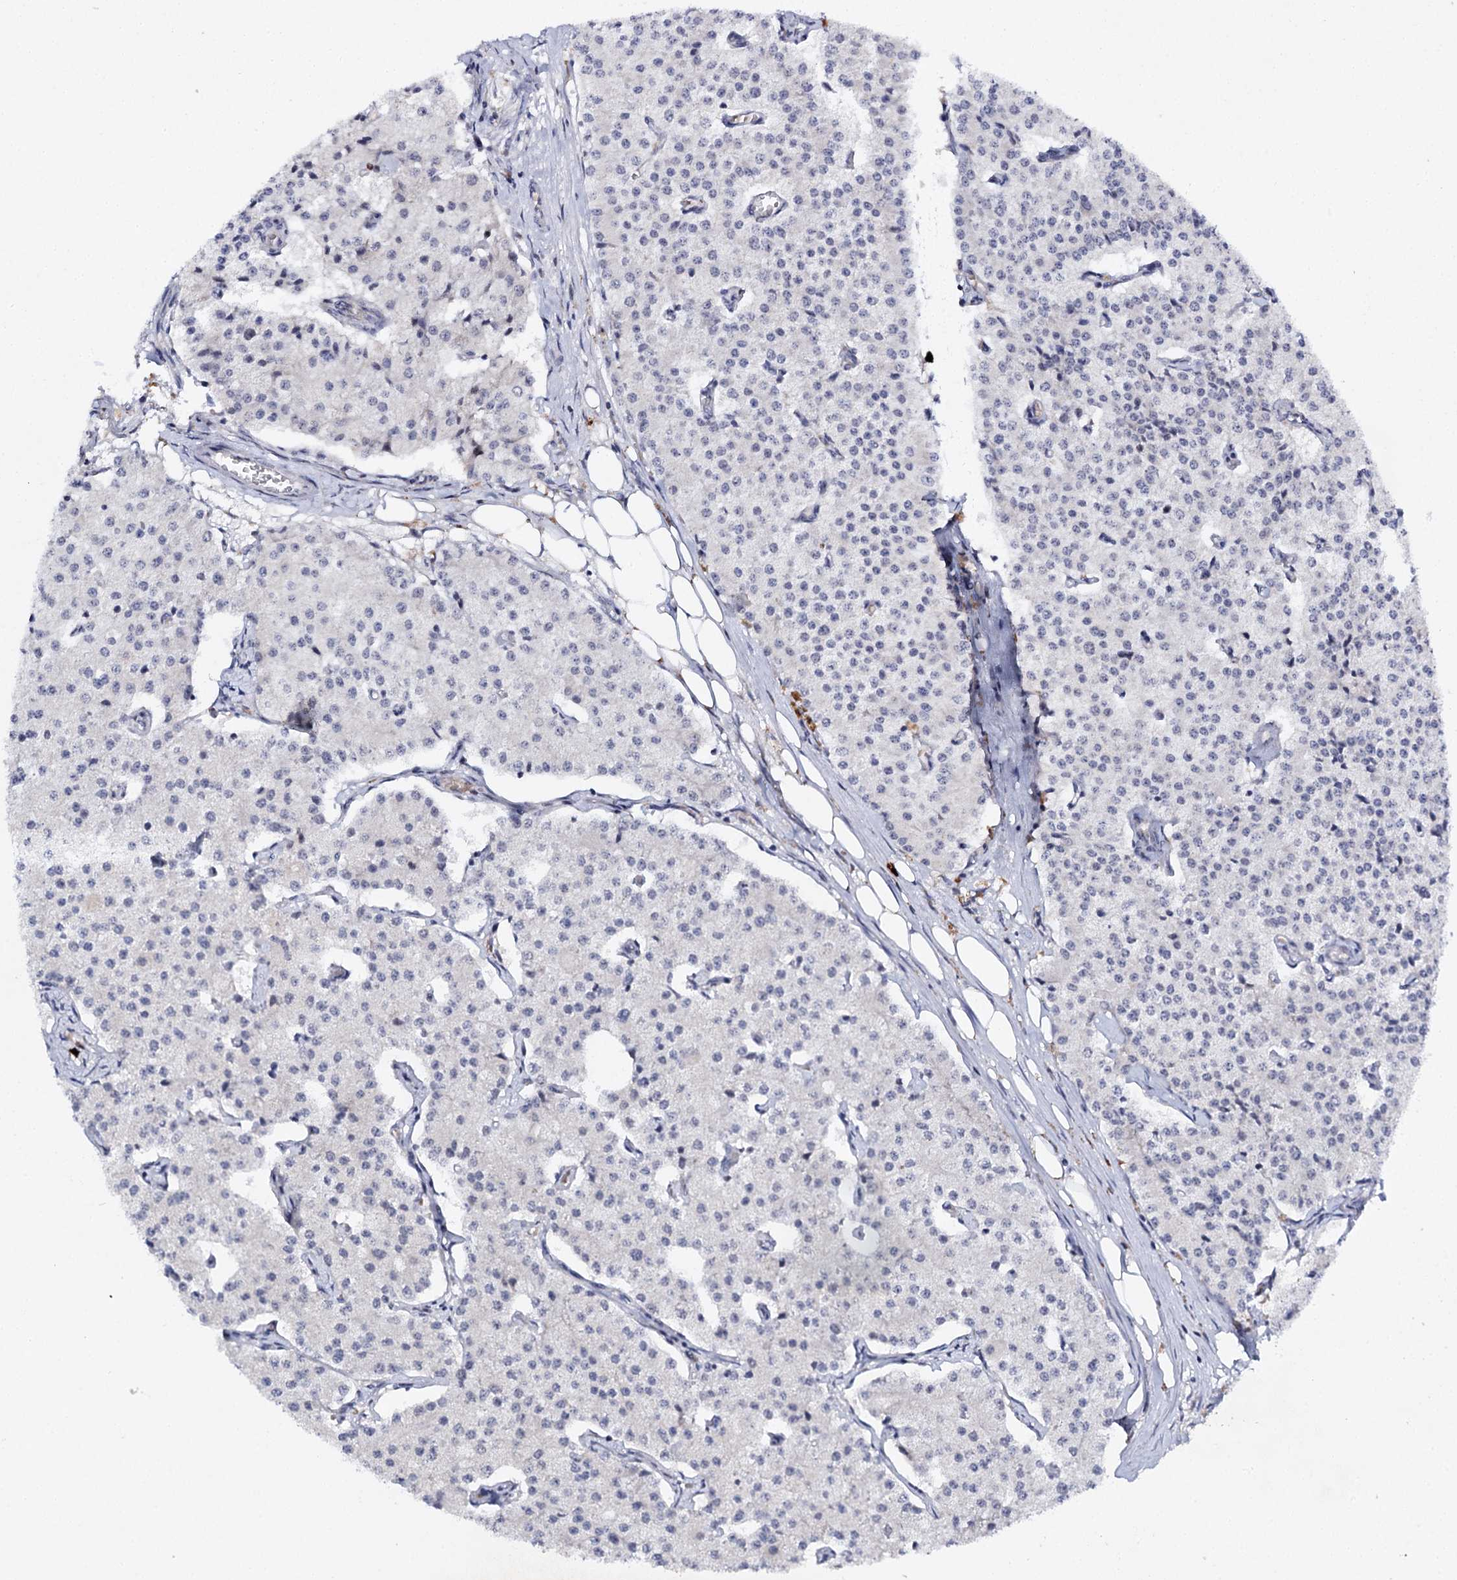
{"staining": {"intensity": "negative", "quantity": "none", "location": "none"}, "tissue": "carcinoid", "cell_type": "Tumor cells", "image_type": "cancer", "snomed": [{"axis": "morphology", "description": "Carcinoid, malignant, NOS"}, {"axis": "topography", "description": "Colon"}], "caption": "An immunohistochemistry histopathology image of malignant carcinoid is shown. There is no staining in tumor cells of malignant carcinoid.", "gene": "BUD13", "patient": {"sex": "female", "age": 52}}